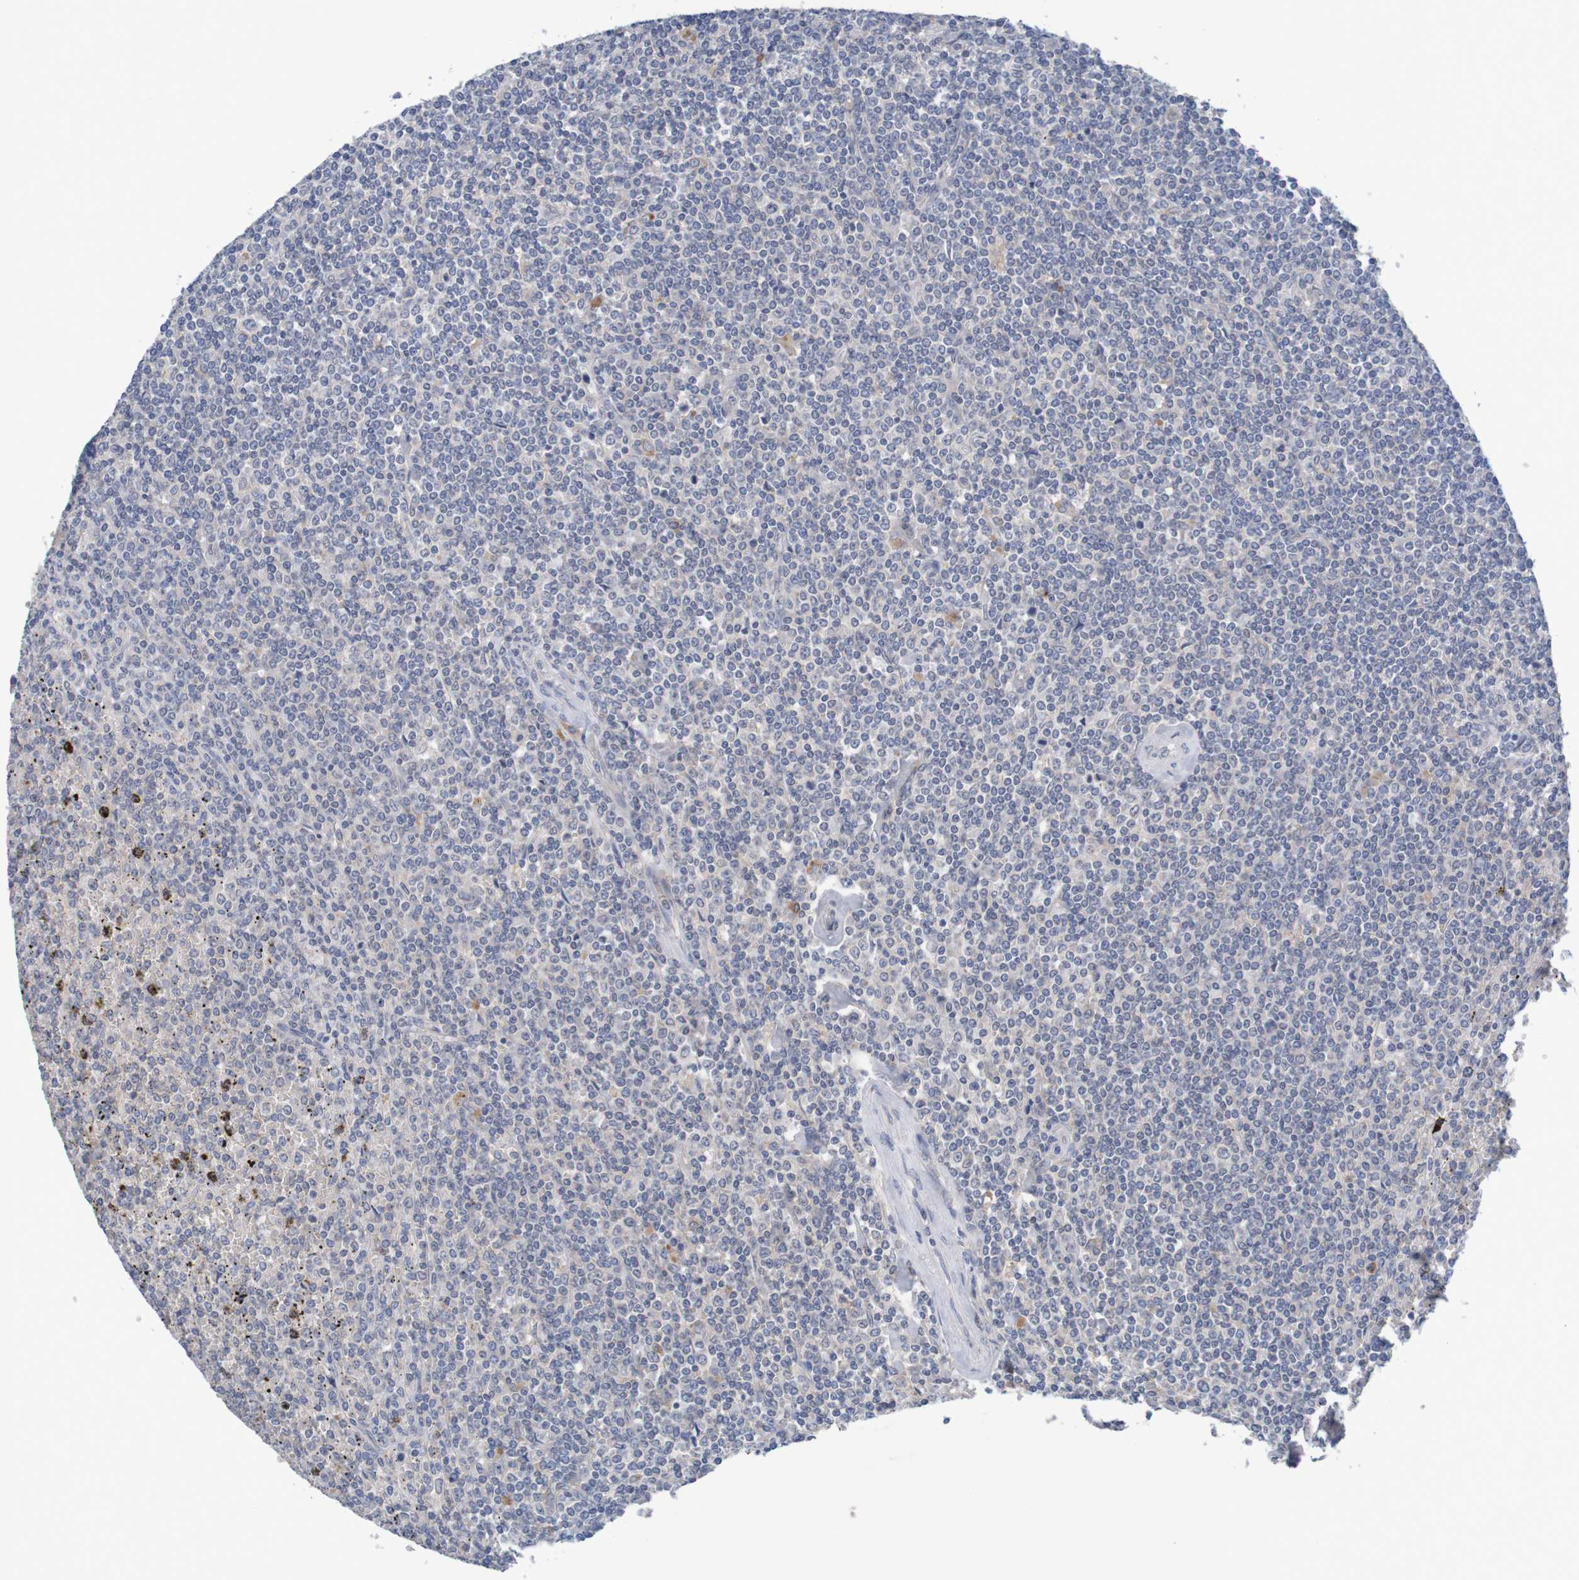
{"staining": {"intensity": "weak", "quantity": "<25%", "location": "cytoplasmic/membranous"}, "tissue": "lymphoma", "cell_type": "Tumor cells", "image_type": "cancer", "snomed": [{"axis": "morphology", "description": "Malignant lymphoma, non-Hodgkin's type, Low grade"}, {"axis": "topography", "description": "Spleen"}], "caption": "IHC histopathology image of malignant lymphoma, non-Hodgkin's type (low-grade) stained for a protein (brown), which reveals no positivity in tumor cells. (DAB immunohistochemistry visualized using brightfield microscopy, high magnification).", "gene": "LTA", "patient": {"sex": "female", "age": 19}}